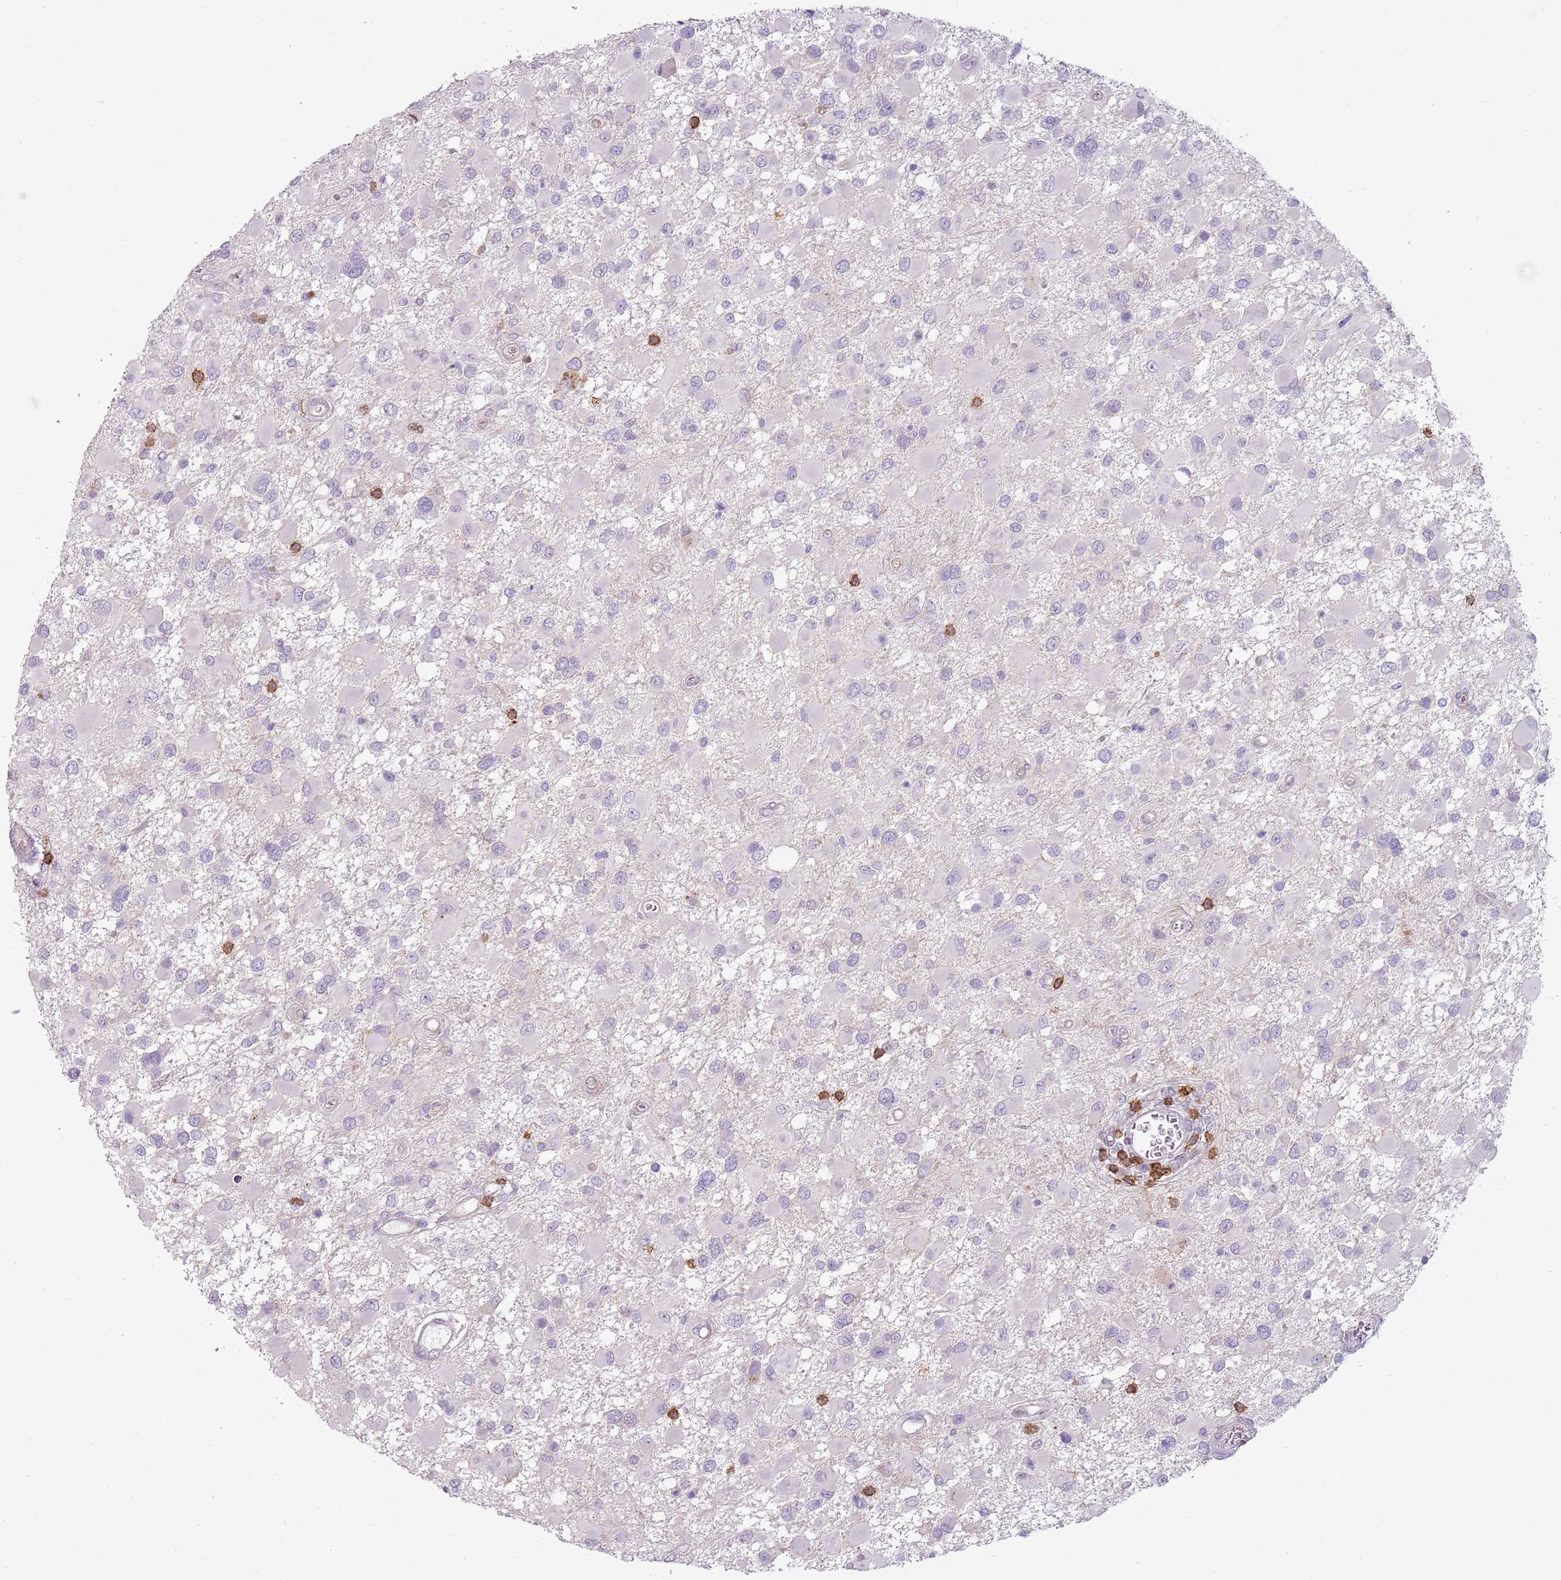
{"staining": {"intensity": "negative", "quantity": "none", "location": "none"}, "tissue": "glioma", "cell_type": "Tumor cells", "image_type": "cancer", "snomed": [{"axis": "morphology", "description": "Glioma, malignant, High grade"}, {"axis": "topography", "description": "Brain"}], "caption": "An image of malignant glioma (high-grade) stained for a protein exhibits no brown staining in tumor cells.", "gene": "ZNF583", "patient": {"sex": "male", "age": 53}}